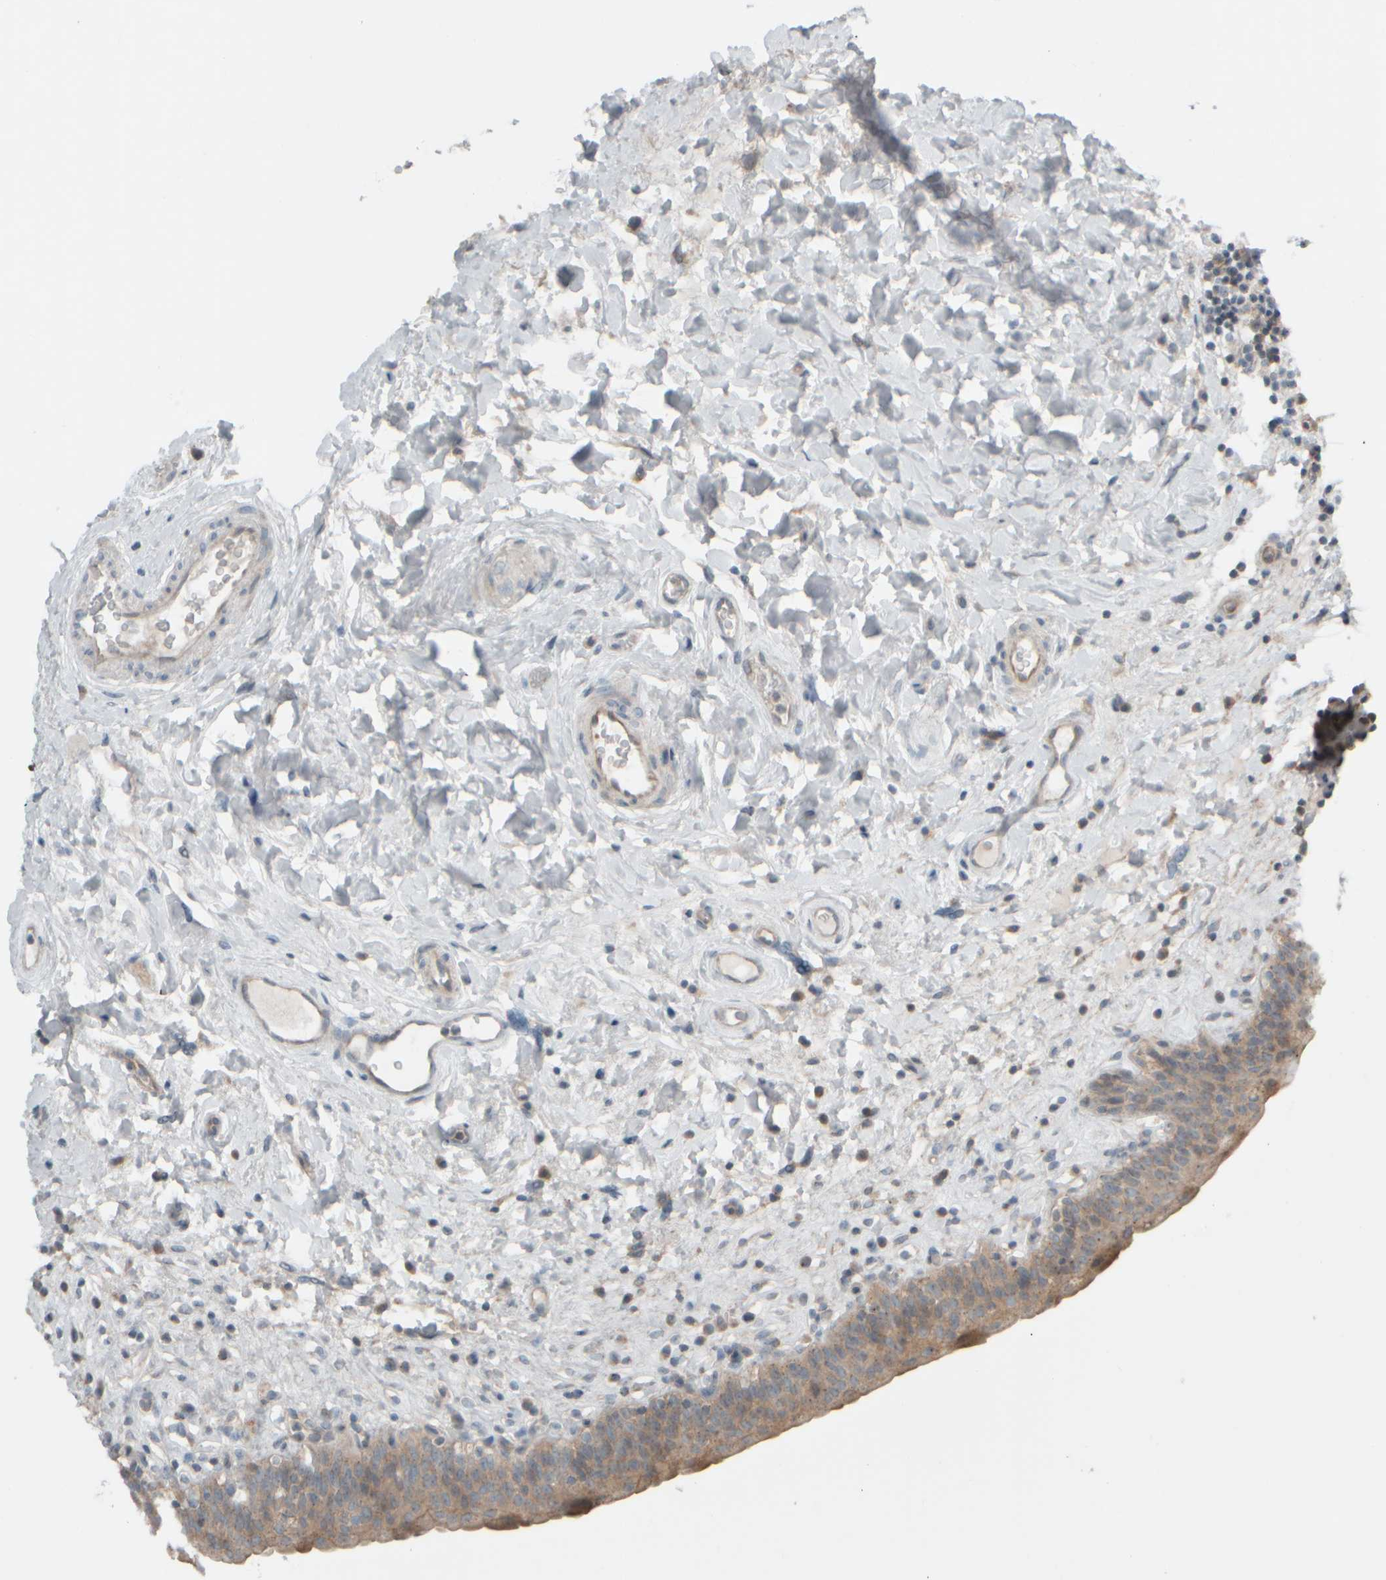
{"staining": {"intensity": "weak", "quantity": ">75%", "location": "cytoplasmic/membranous"}, "tissue": "urinary bladder", "cell_type": "Urothelial cells", "image_type": "normal", "snomed": [{"axis": "morphology", "description": "Normal tissue, NOS"}, {"axis": "topography", "description": "Urinary bladder"}], "caption": "Urothelial cells reveal low levels of weak cytoplasmic/membranous staining in approximately >75% of cells in benign human urinary bladder. (brown staining indicates protein expression, while blue staining denotes nuclei).", "gene": "HGS", "patient": {"sex": "male", "age": 83}}